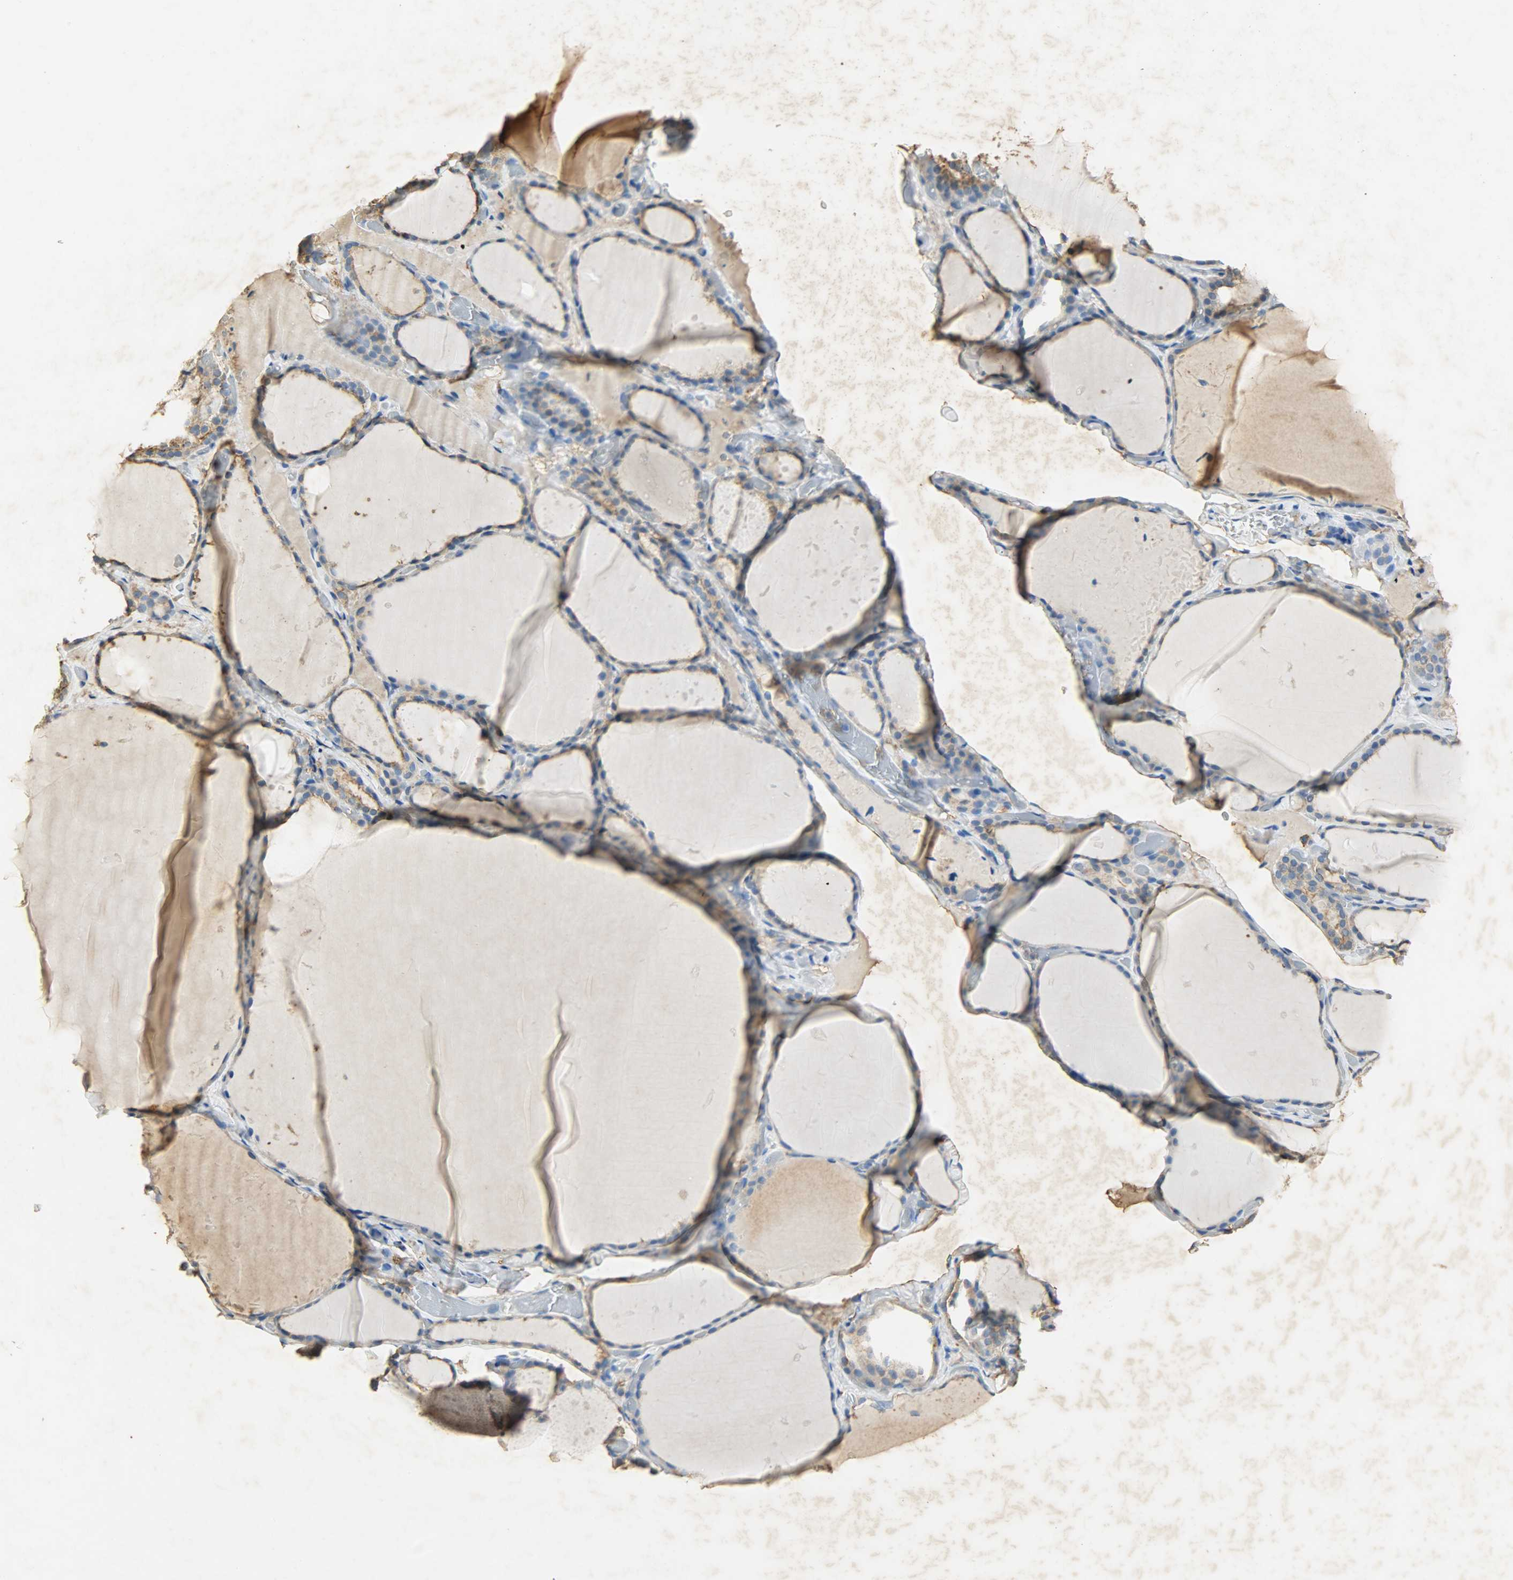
{"staining": {"intensity": "moderate", "quantity": ">75%", "location": "cytoplasmic/membranous"}, "tissue": "thyroid gland", "cell_type": "Glandular cells", "image_type": "normal", "snomed": [{"axis": "morphology", "description": "Normal tissue, NOS"}, {"axis": "topography", "description": "Thyroid gland"}], "caption": "This is a photomicrograph of immunohistochemistry (IHC) staining of unremarkable thyroid gland, which shows moderate staining in the cytoplasmic/membranous of glandular cells.", "gene": "ANXA6", "patient": {"sex": "female", "age": 22}}